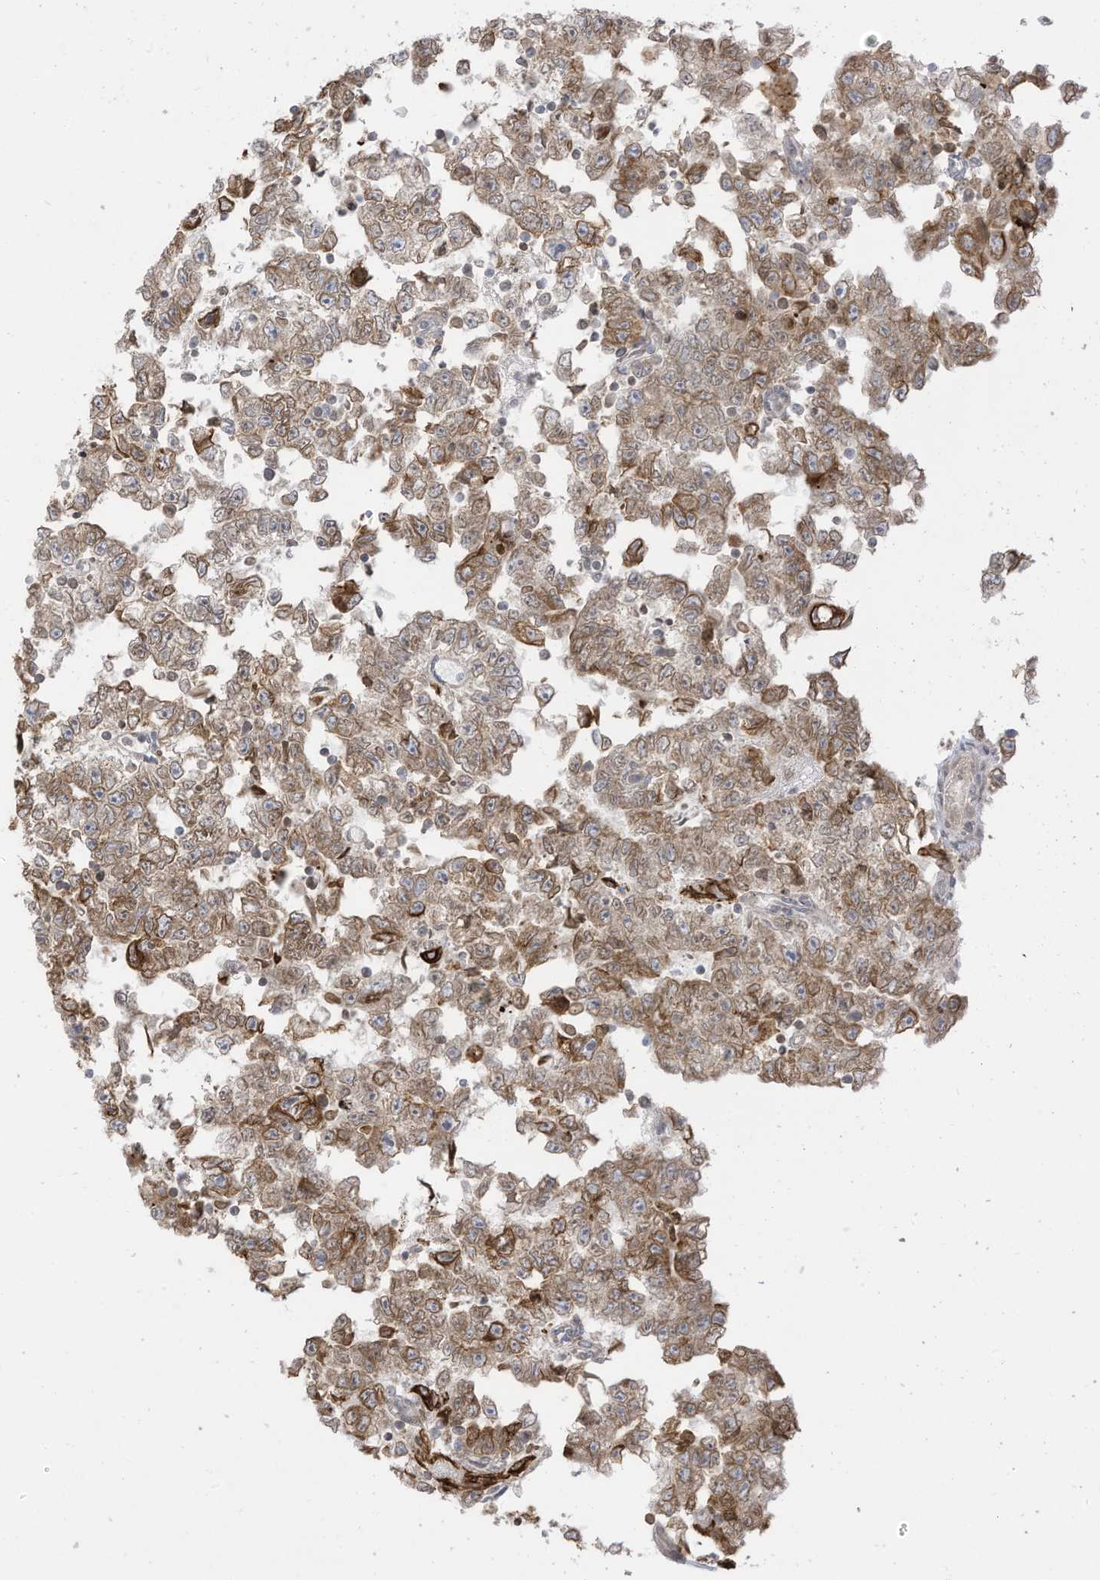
{"staining": {"intensity": "moderate", "quantity": ">75%", "location": "cytoplasmic/membranous"}, "tissue": "testis cancer", "cell_type": "Tumor cells", "image_type": "cancer", "snomed": [{"axis": "morphology", "description": "Carcinoma, Embryonal, NOS"}, {"axis": "topography", "description": "Testis"}], "caption": "Tumor cells show moderate cytoplasmic/membranous expression in approximately >75% of cells in testis cancer.", "gene": "CGAS", "patient": {"sex": "male", "age": 25}}